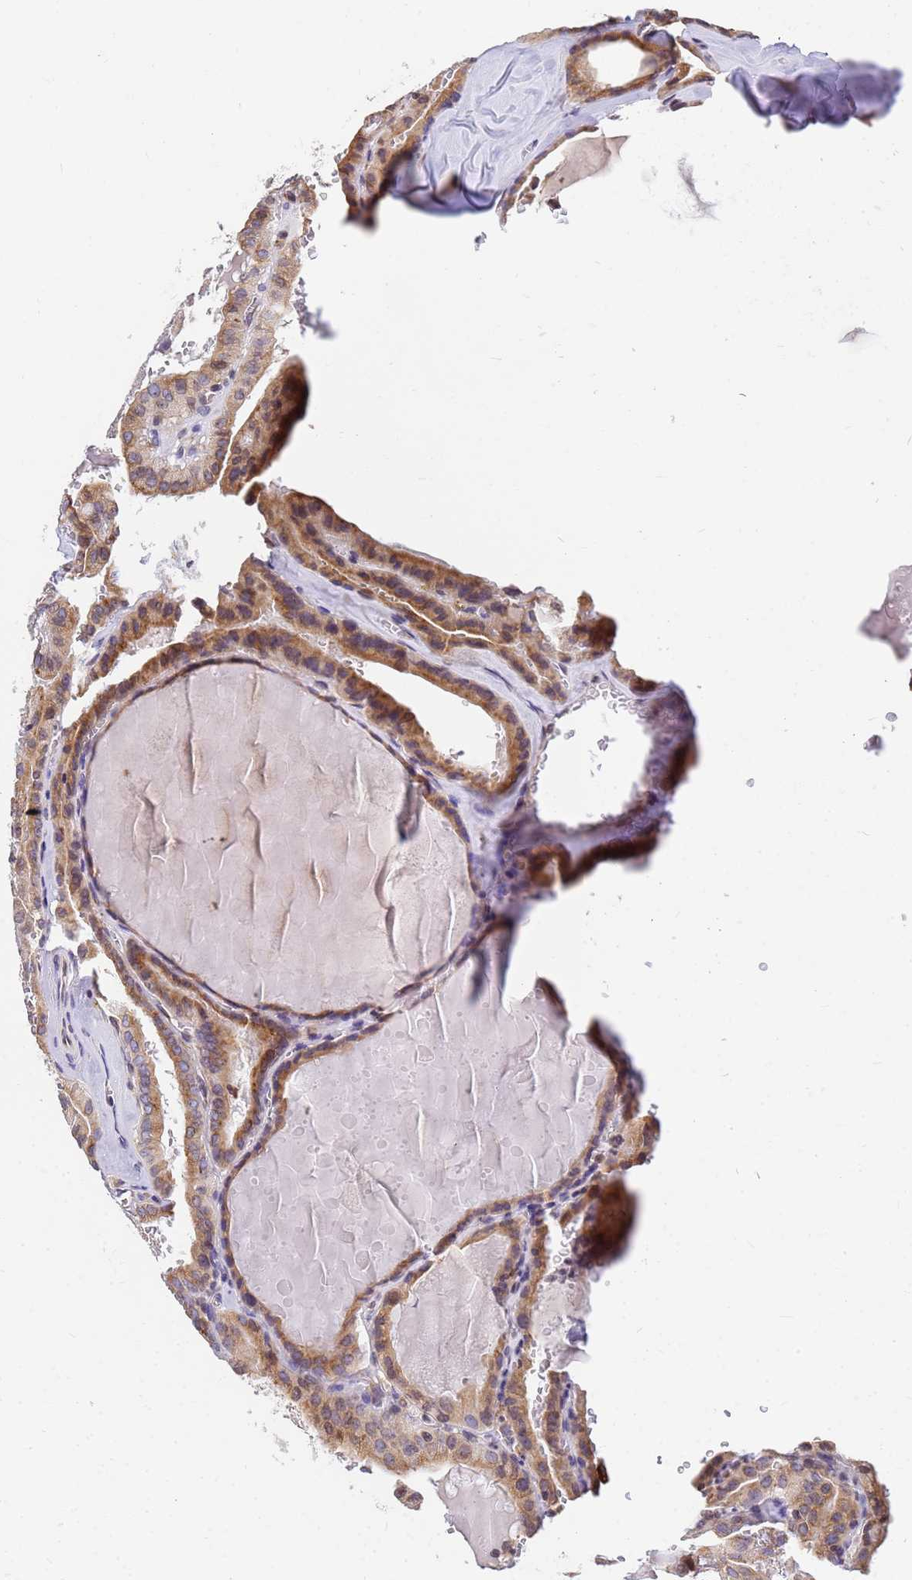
{"staining": {"intensity": "moderate", "quantity": "25%-75%", "location": "cytoplasmic/membranous"}, "tissue": "thyroid cancer", "cell_type": "Tumor cells", "image_type": "cancer", "snomed": [{"axis": "morphology", "description": "Papillary adenocarcinoma, NOS"}, {"axis": "topography", "description": "Thyroid gland"}], "caption": "Approximately 25%-75% of tumor cells in thyroid papillary adenocarcinoma demonstrate moderate cytoplasmic/membranous protein positivity as visualized by brown immunohistochemical staining.", "gene": "SSR4", "patient": {"sex": "male", "age": 52}}